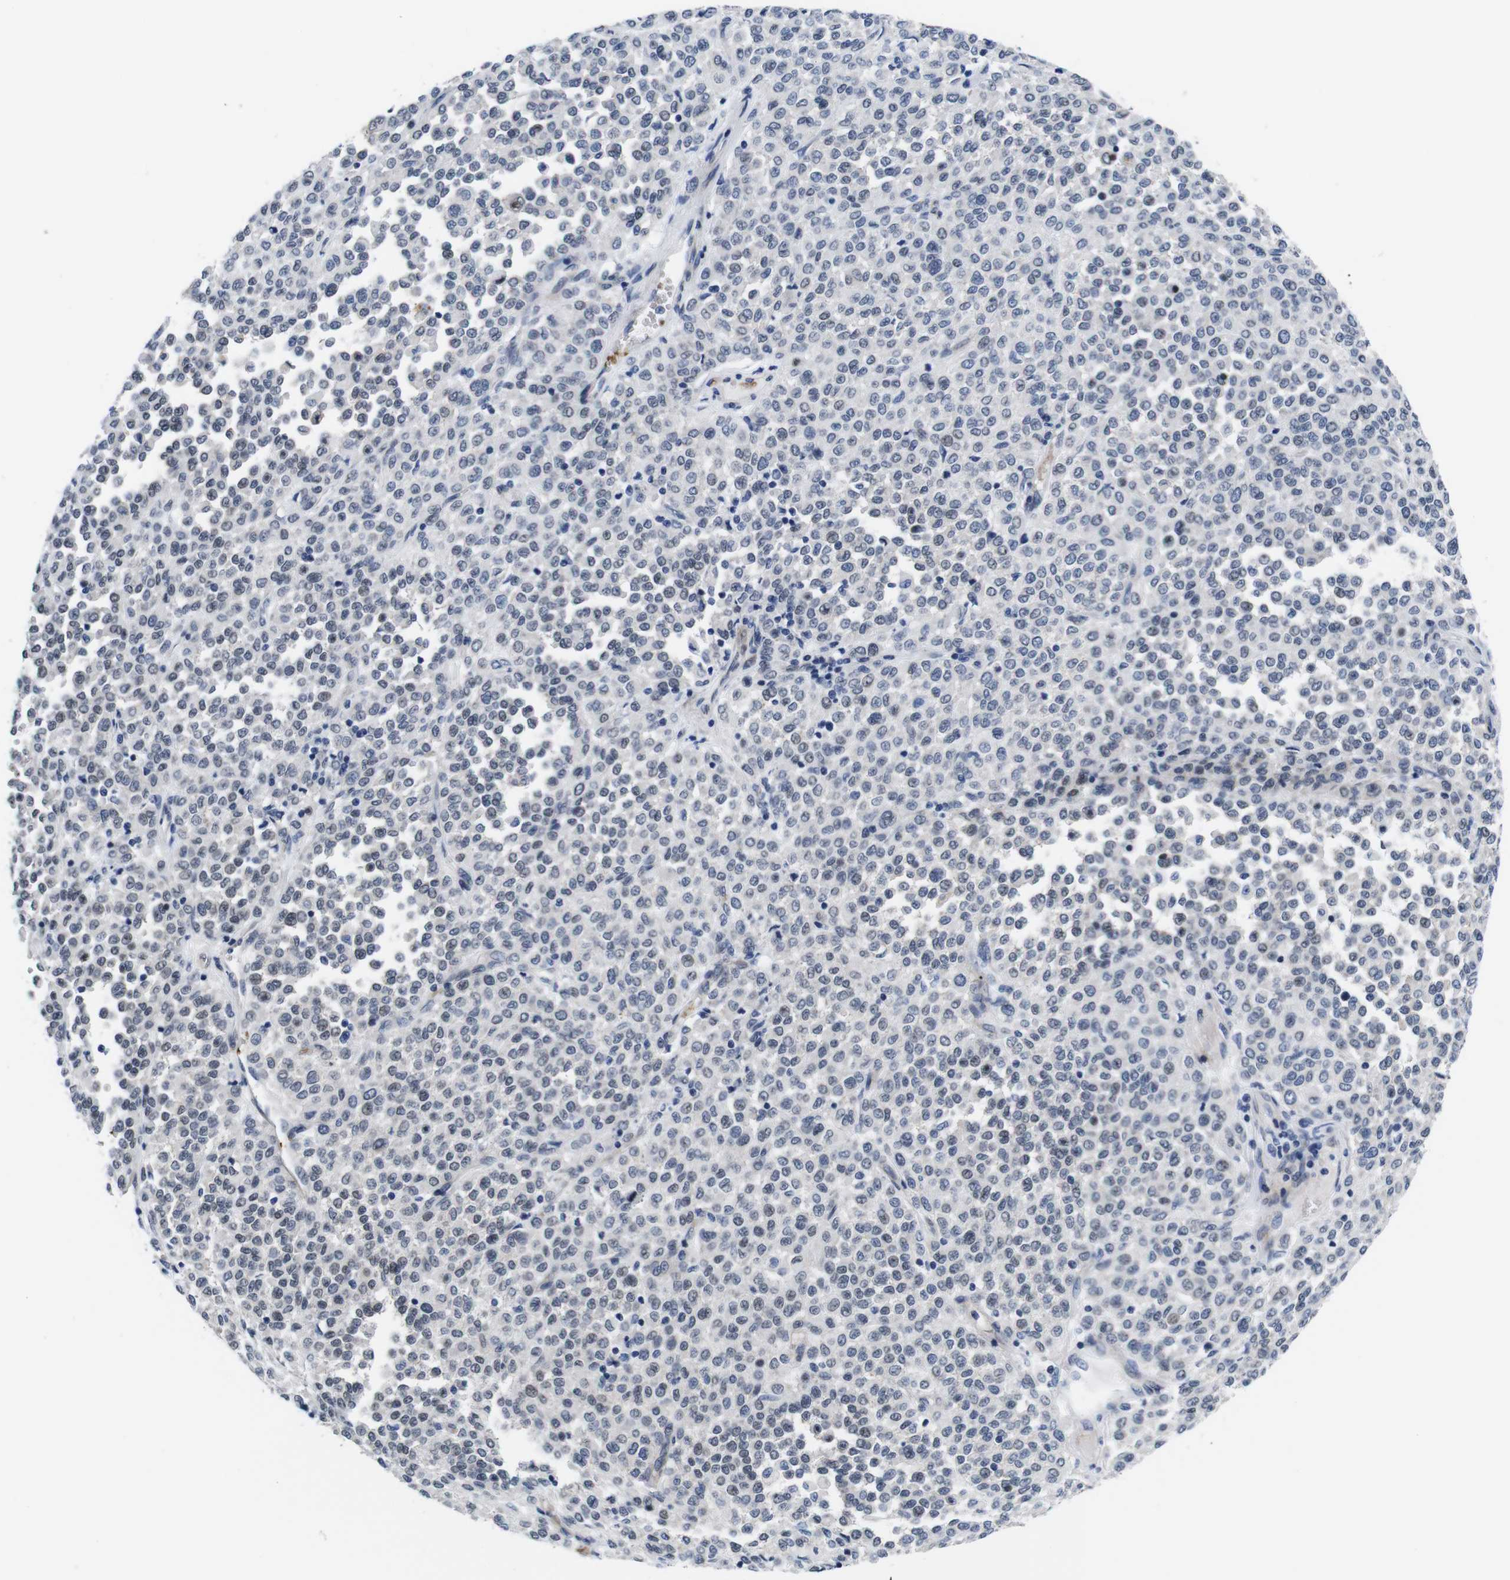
{"staining": {"intensity": "negative", "quantity": "none", "location": "none"}, "tissue": "melanoma", "cell_type": "Tumor cells", "image_type": "cancer", "snomed": [{"axis": "morphology", "description": "Malignant melanoma, Metastatic site"}, {"axis": "topography", "description": "Pancreas"}], "caption": "This is an immunohistochemistry photomicrograph of melanoma. There is no positivity in tumor cells.", "gene": "SOCS3", "patient": {"sex": "female", "age": 30}}